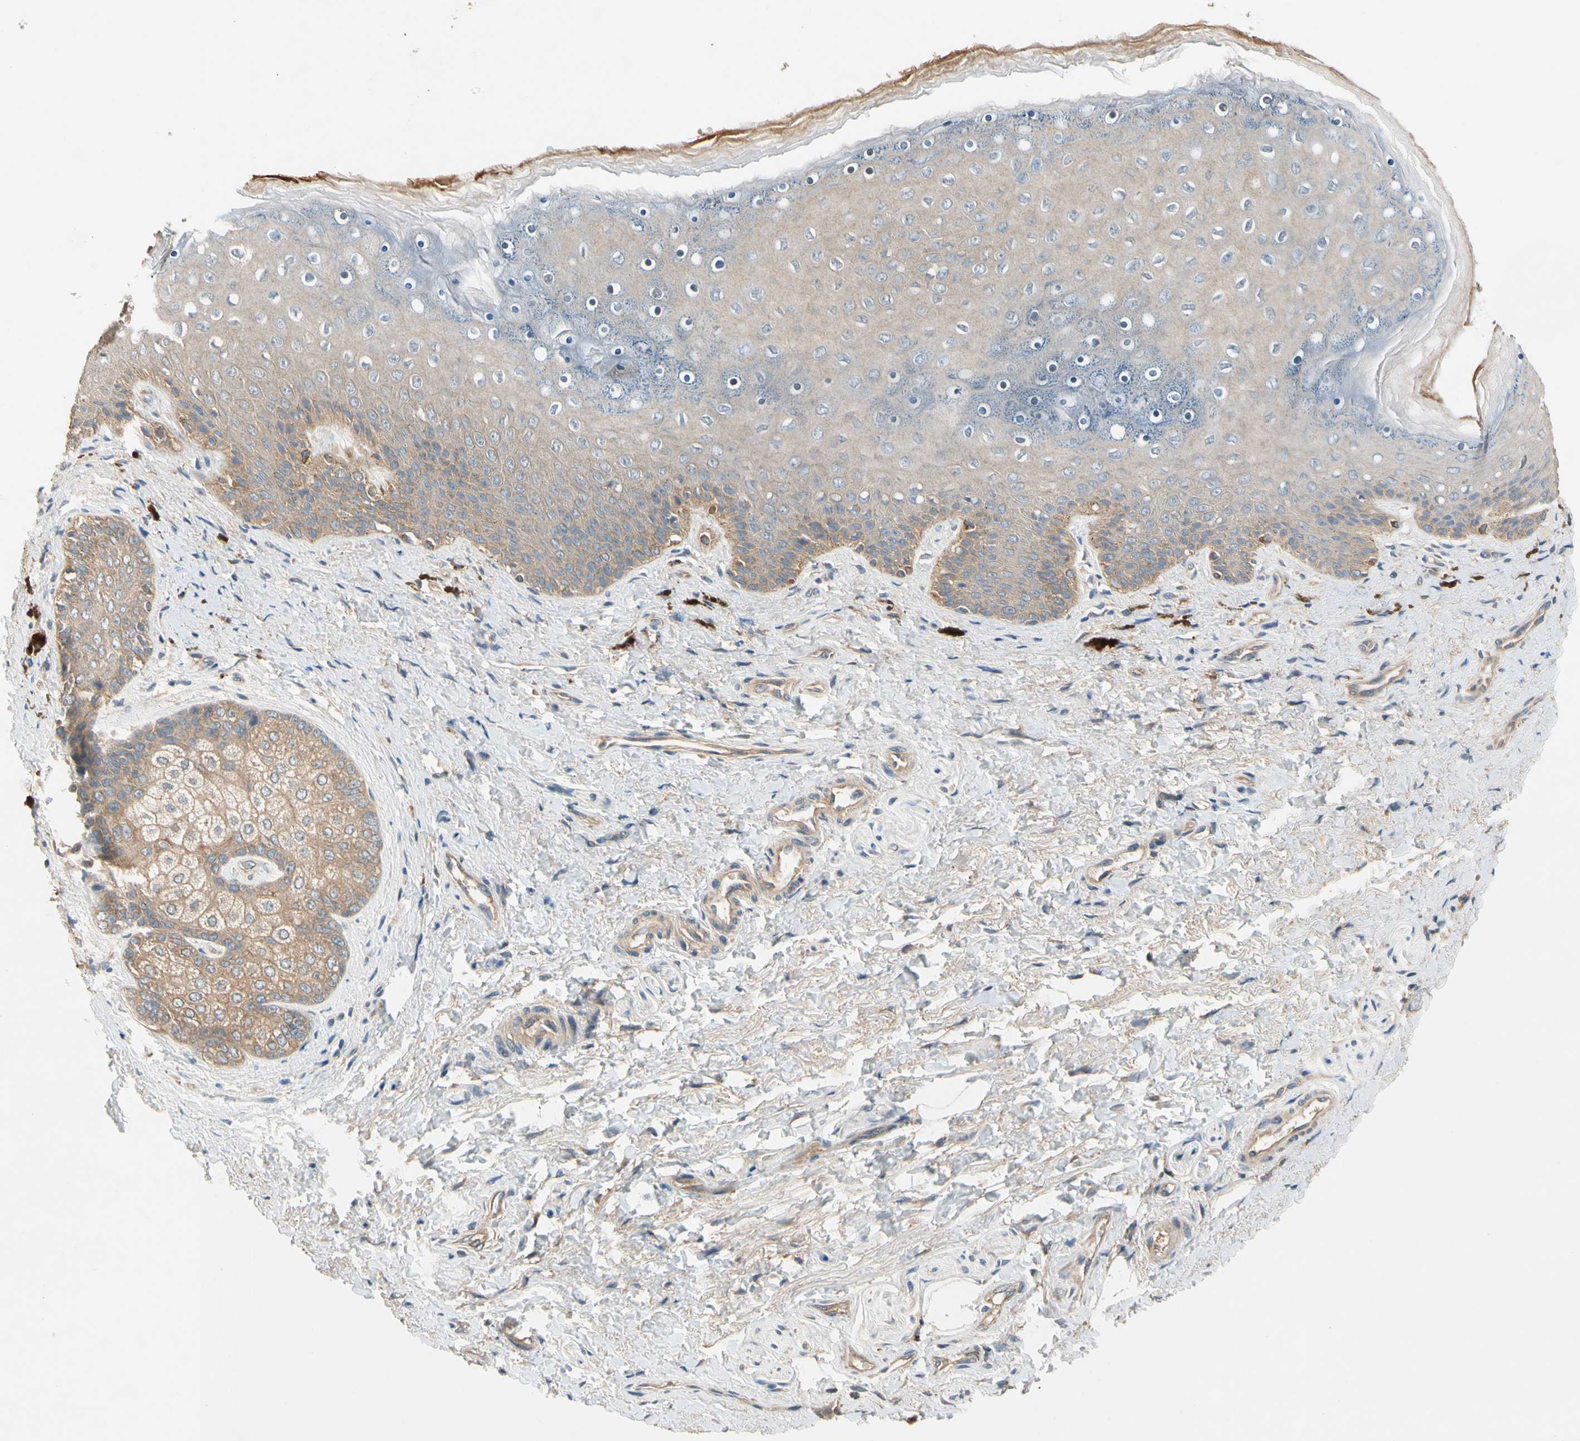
{"staining": {"intensity": "weak", "quantity": ">75%", "location": "cytoplasmic/membranous"}, "tissue": "skin", "cell_type": "Epidermal cells", "image_type": "normal", "snomed": [{"axis": "morphology", "description": "Normal tissue, NOS"}, {"axis": "topography", "description": "Anal"}], "caption": "Skin was stained to show a protein in brown. There is low levels of weak cytoplasmic/membranous positivity in about >75% of epidermal cells. Nuclei are stained in blue.", "gene": "USP12", "patient": {"sex": "female", "age": 46}}